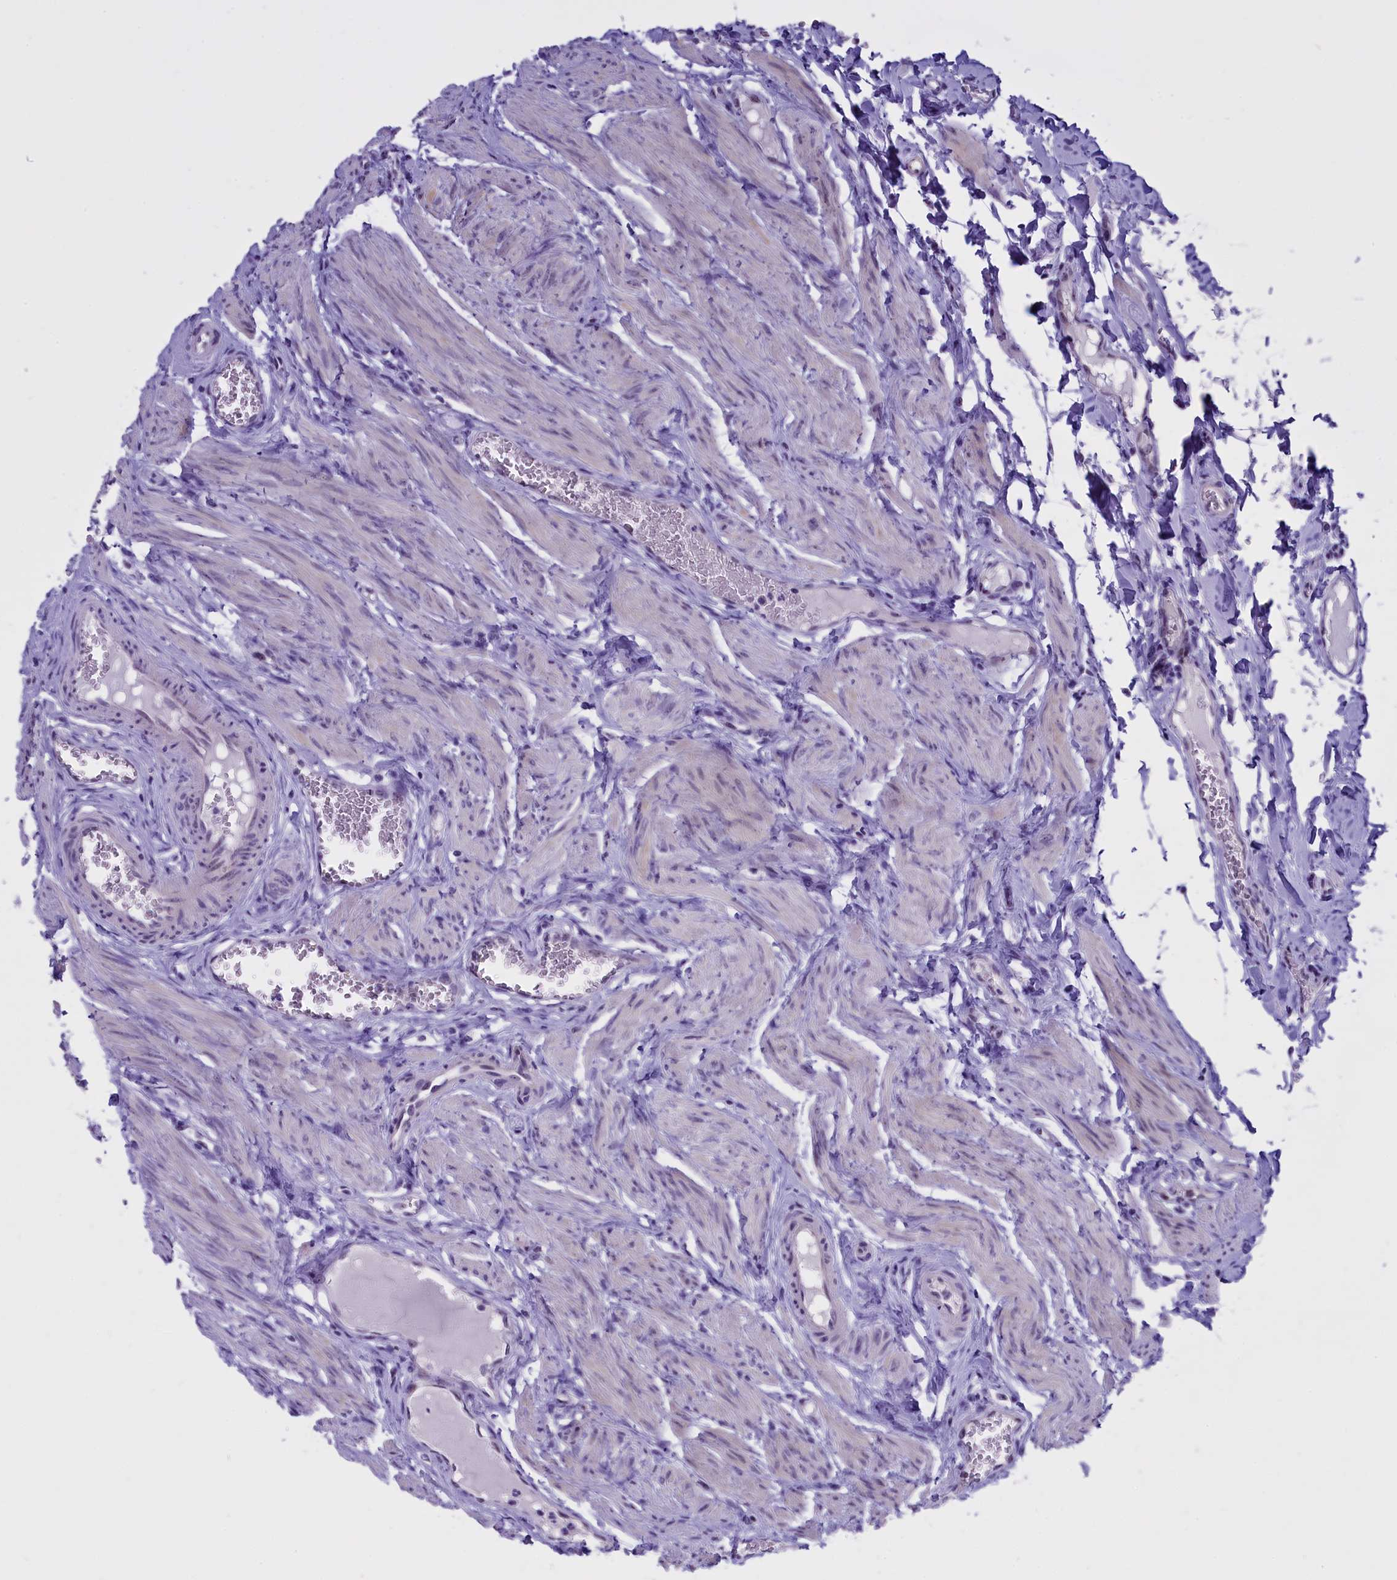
{"staining": {"intensity": "weak", "quantity": "25%-75%", "location": "nuclear"}, "tissue": "fallopian tube", "cell_type": "Glandular cells", "image_type": "normal", "snomed": [{"axis": "morphology", "description": "Normal tissue, NOS"}, {"axis": "topography", "description": "Fallopian tube"}, {"axis": "topography", "description": "Ovary"}], "caption": "This is a histology image of immunohistochemistry (IHC) staining of unremarkable fallopian tube, which shows weak staining in the nuclear of glandular cells.", "gene": "TBL3", "patient": {"sex": "female", "age": 23}}